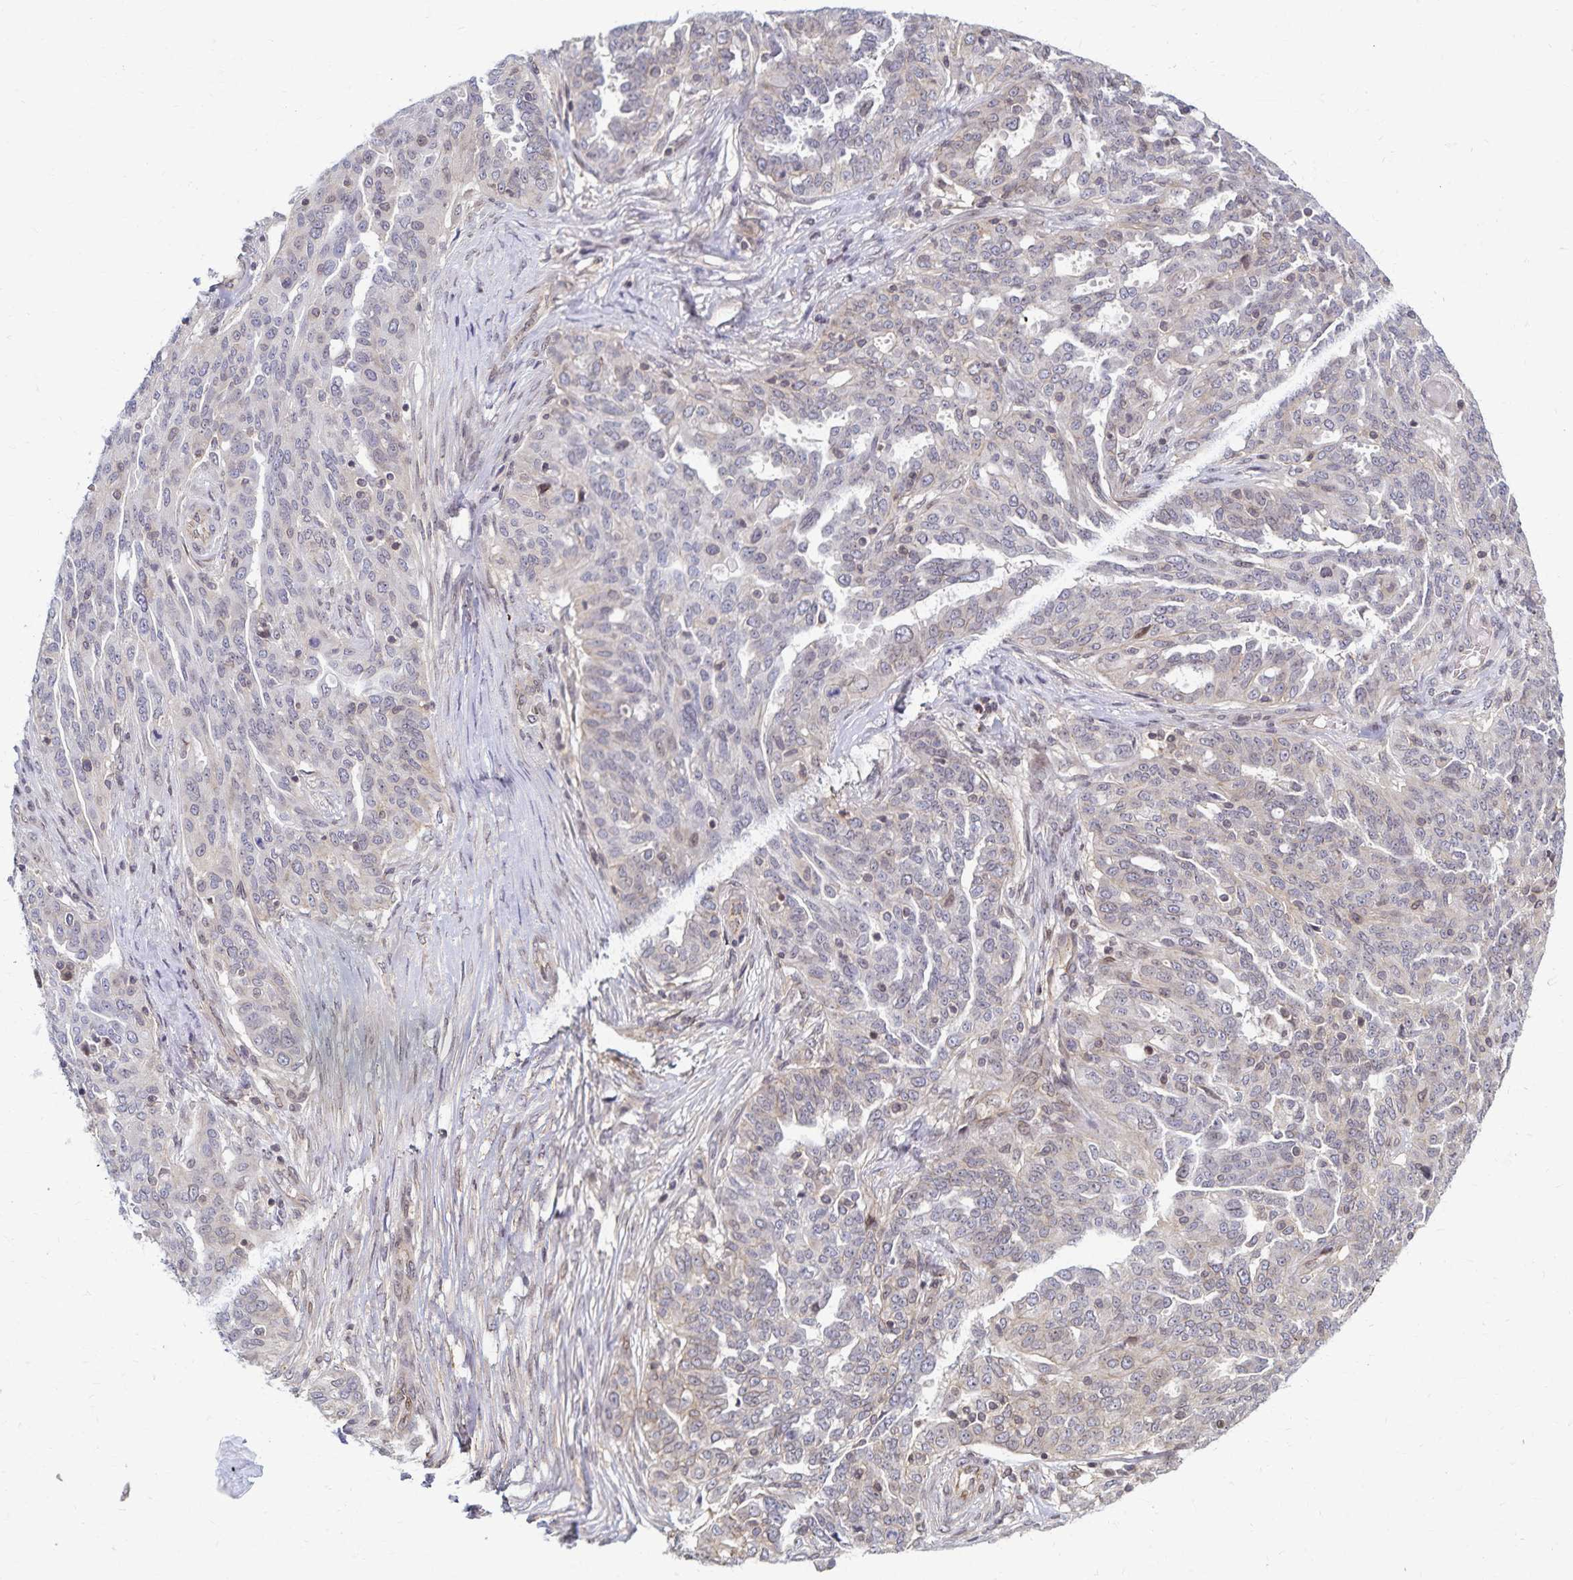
{"staining": {"intensity": "negative", "quantity": "none", "location": "none"}, "tissue": "ovarian cancer", "cell_type": "Tumor cells", "image_type": "cancer", "snomed": [{"axis": "morphology", "description": "Cystadenocarcinoma, serous, NOS"}, {"axis": "topography", "description": "Ovary"}], "caption": "The photomicrograph reveals no staining of tumor cells in ovarian serous cystadenocarcinoma. (Brightfield microscopy of DAB immunohistochemistry (IHC) at high magnification).", "gene": "RAB9B", "patient": {"sex": "female", "age": 67}}